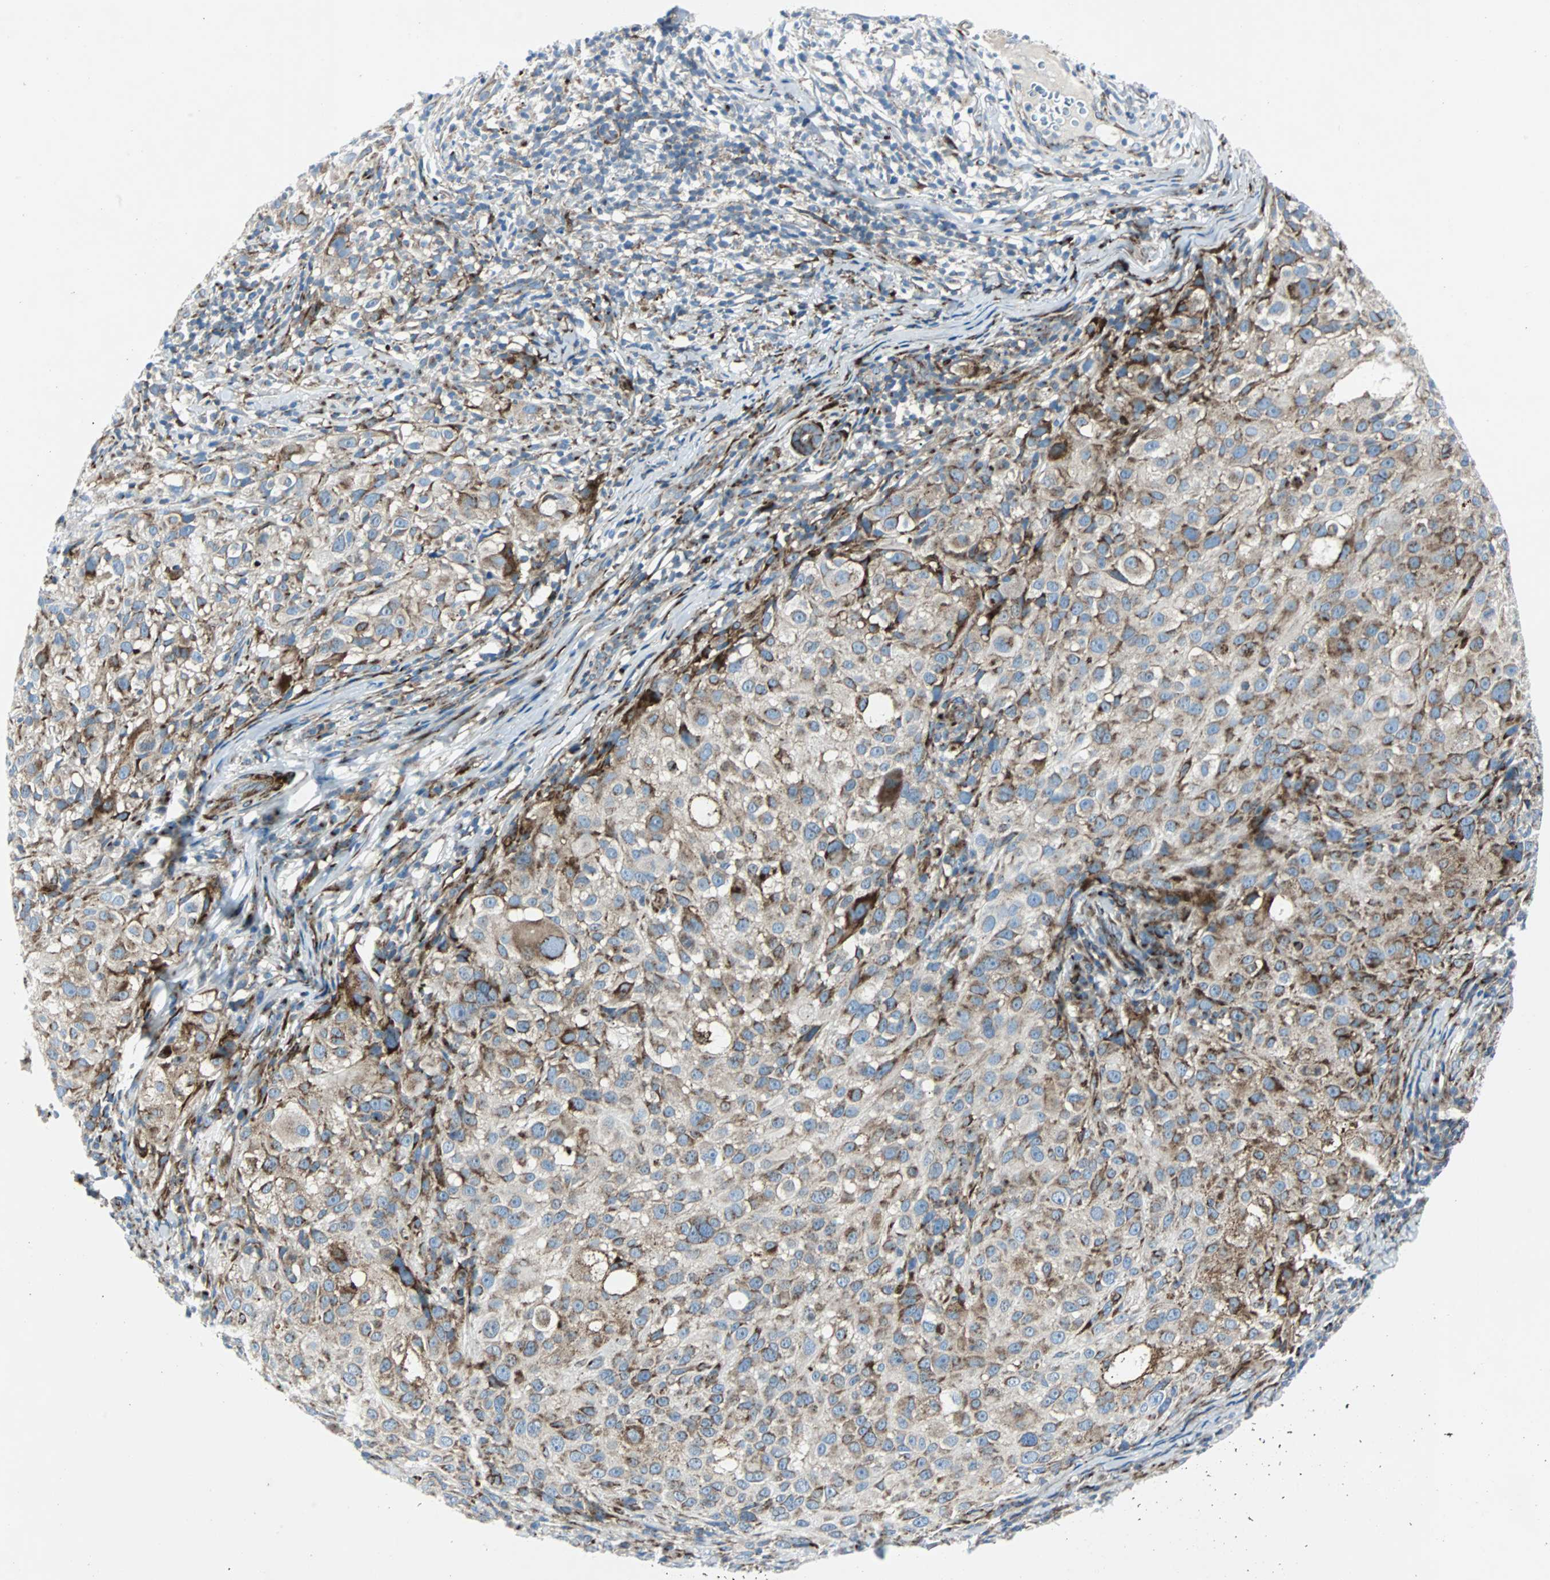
{"staining": {"intensity": "moderate", "quantity": ">75%", "location": "cytoplasmic/membranous"}, "tissue": "melanoma", "cell_type": "Tumor cells", "image_type": "cancer", "snomed": [{"axis": "morphology", "description": "Necrosis, NOS"}, {"axis": "morphology", "description": "Malignant melanoma, NOS"}, {"axis": "topography", "description": "Skin"}], "caption": "IHC image of human melanoma stained for a protein (brown), which reveals medium levels of moderate cytoplasmic/membranous staining in approximately >75% of tumor cells.", "gene": "BBC3", "patient": {"sex": "female", "age": 87}}